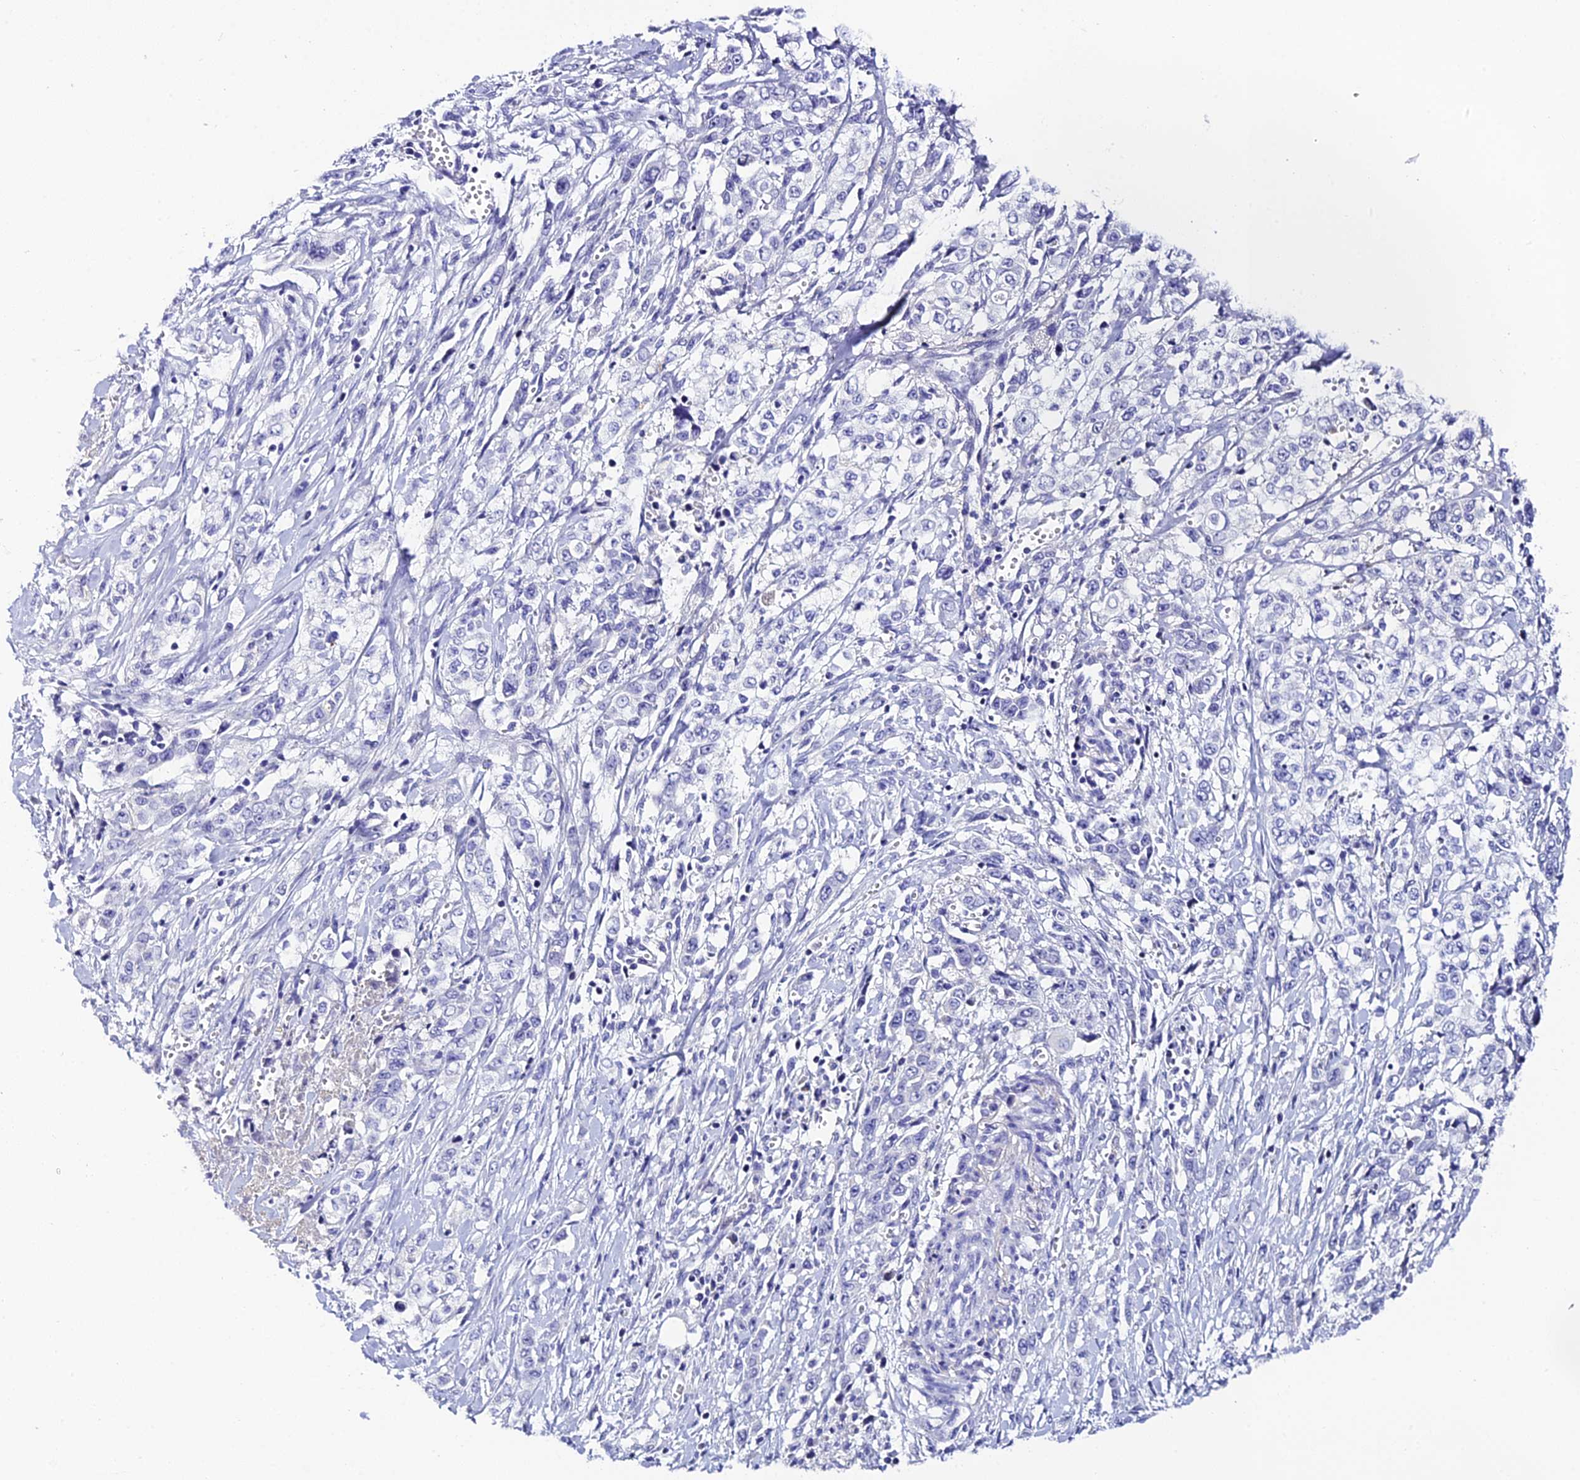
{"staining": {"intensity": "negative", "quantity": "none", "location": "none"}, "tissue": "stomach cancer", "cell_type": "Tumor cells", "image_type": "cancer", "snomed": [{"axis": "morphology", "description": "Adenocarcinoma, NOS"}, {"axis": "topography", "description": "Stomach, upper"}], "caption": "DAB (3,3'-diaminobenzidine) immunohistochemical staining of stomach cancer reveals no significant positivity in tumor cells.", "gene": "C12orf29", "patient": {"sex": "male", "age": 62}}